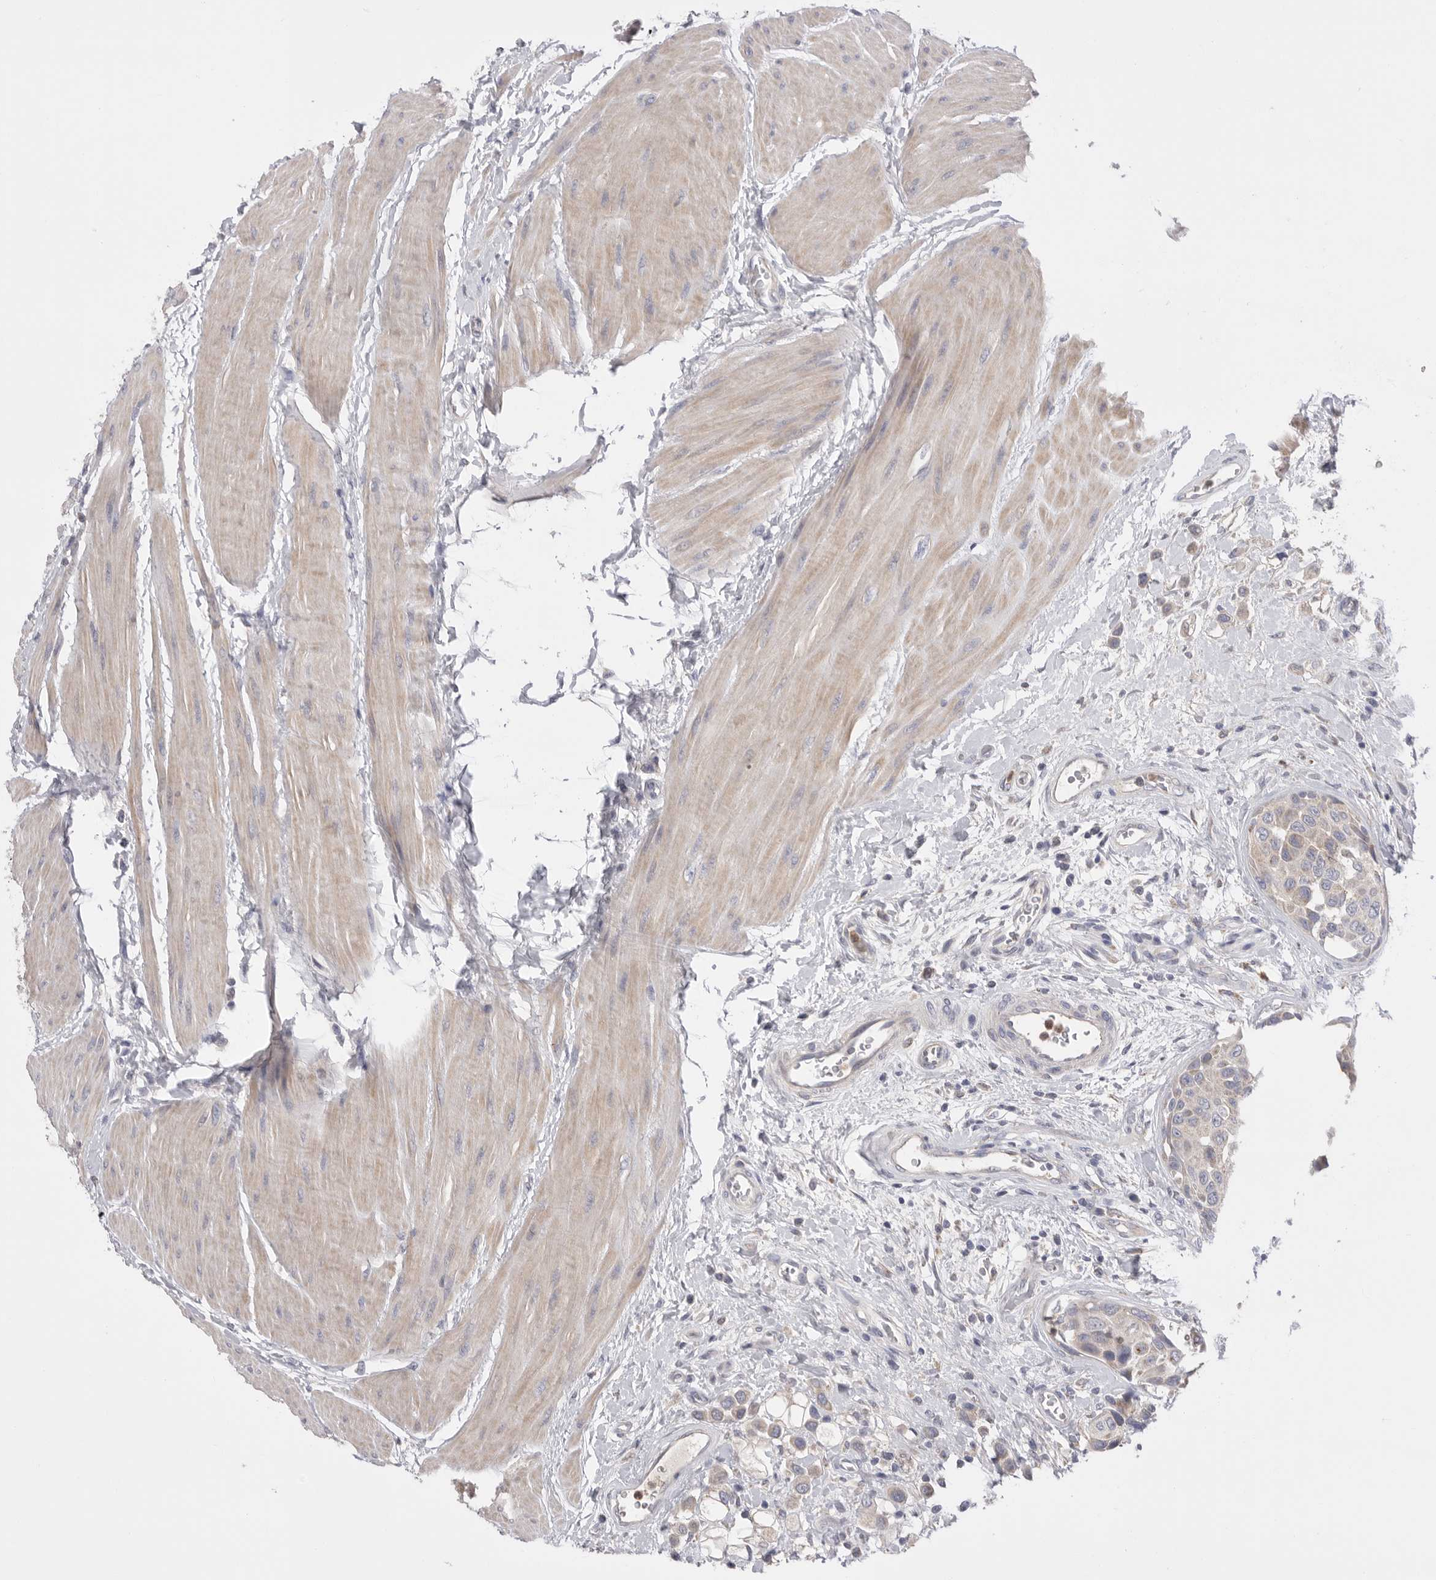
{"staining": {"intensity": "weak", "quantity": "<25%", "location": "cytoplasmic/membranous"}, "tissue": "urothelial cancer", "cell_type": "Tumor cells", "image_type": "cancer", "snomed": [{"axis": "morphology", "description": "Urothelial carcinoma, High grade"}, {"axis": "topography", "description": "Urinary bladder"}], "caption": "There is no significant expression in tumor cells of urothelial cancer.", "gene": "CCDC126", "patient": {"sex": "male", "age": 50}}